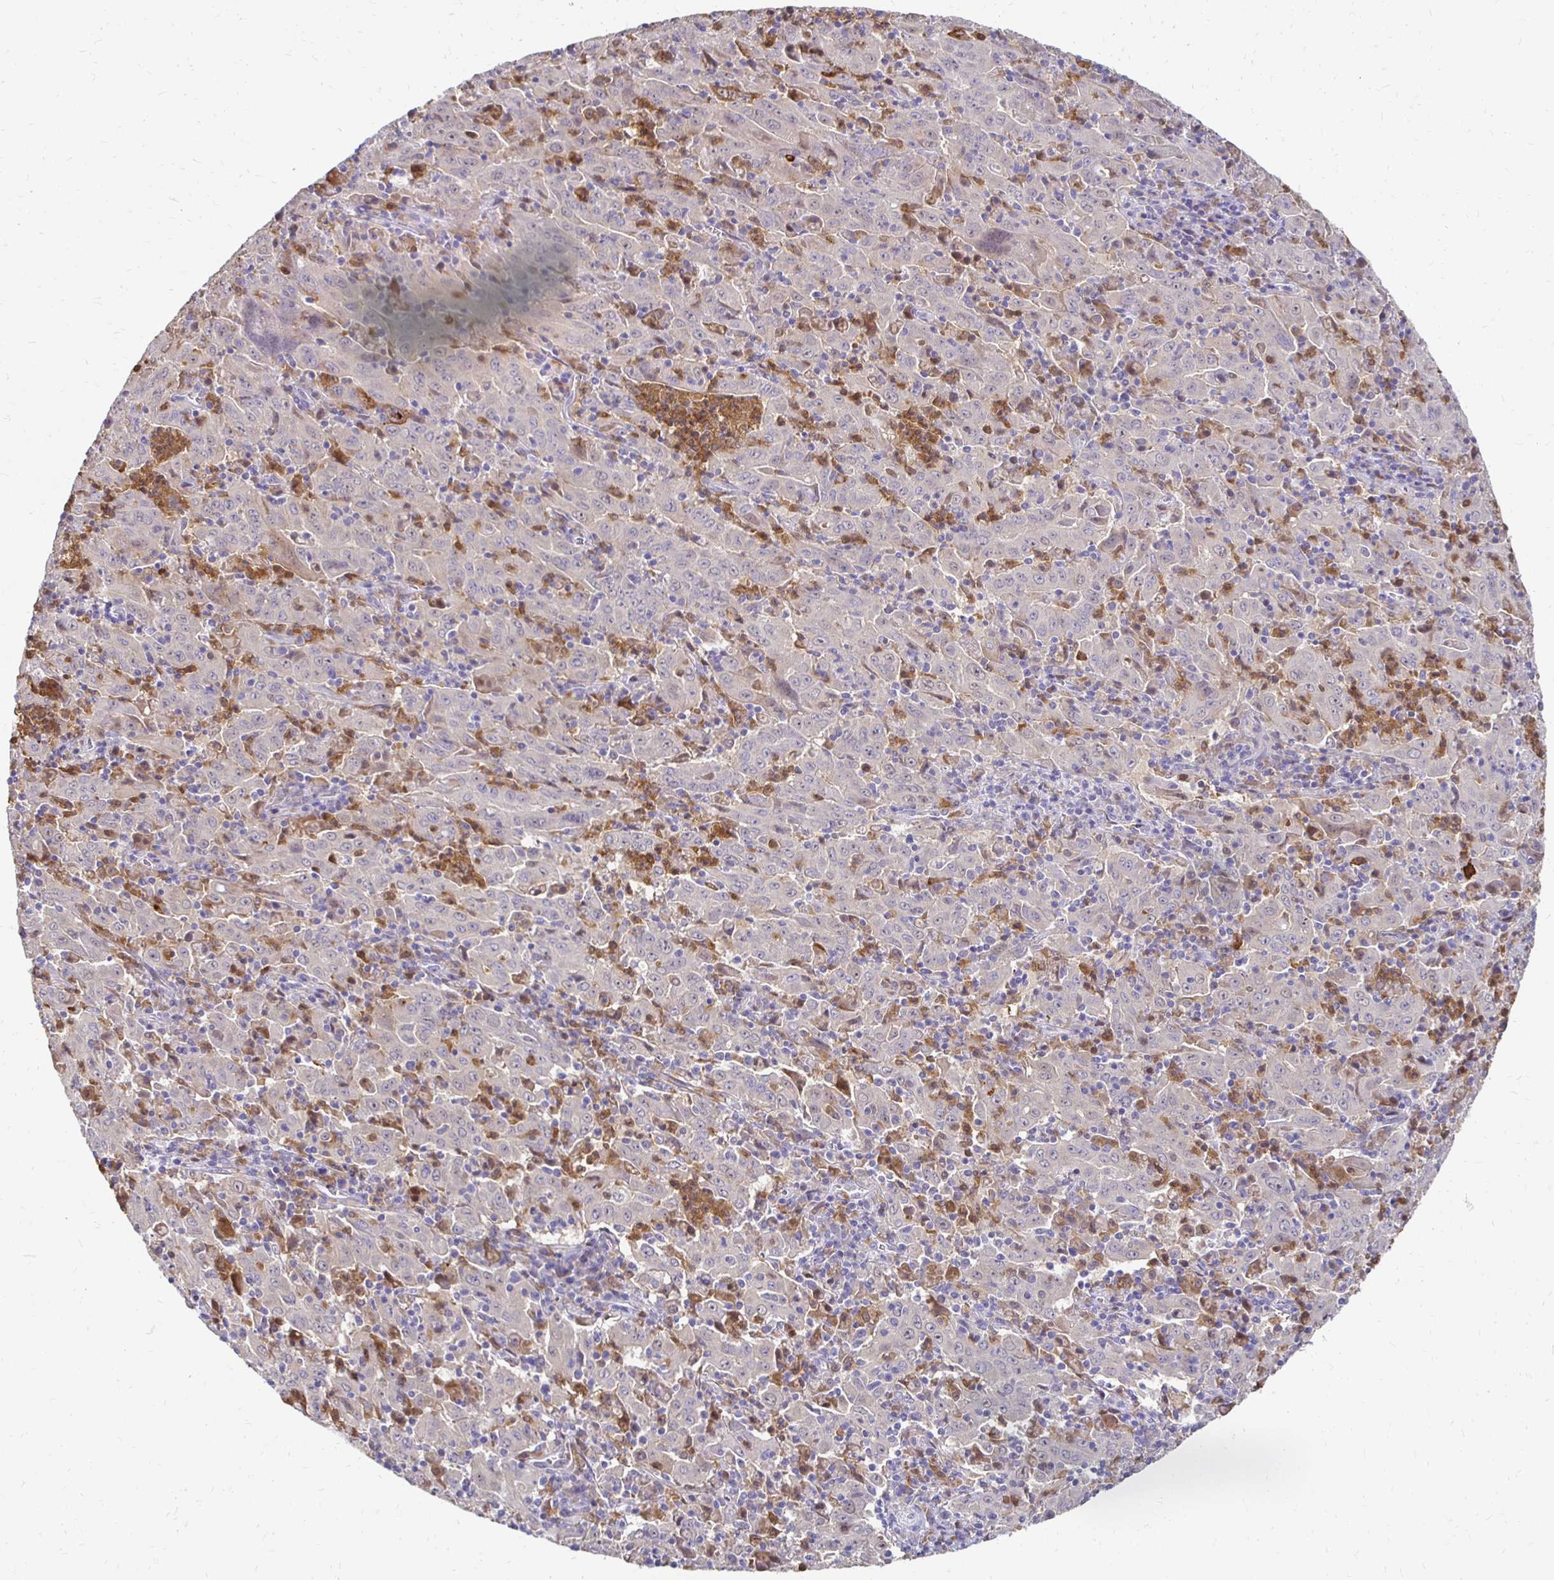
{"staining": {"intensity": "negative", "quantity": "none", "location": "none"}, "tissue": "pancreatic cancer", "cell_type": "Tumor cells", "image_type": "cancer", "snomed": [{"axis": "morphology", "description": "Adenocarcinoma, NOS"}, {"axis": "topography", "description": "Pancreas"}], "caption": "Protein analysis of pancreatic adenocarcinoma shows no significant expression in tumor cells.", "gene": "PADI2", "patient": {"sex": "male", "age": 63}}